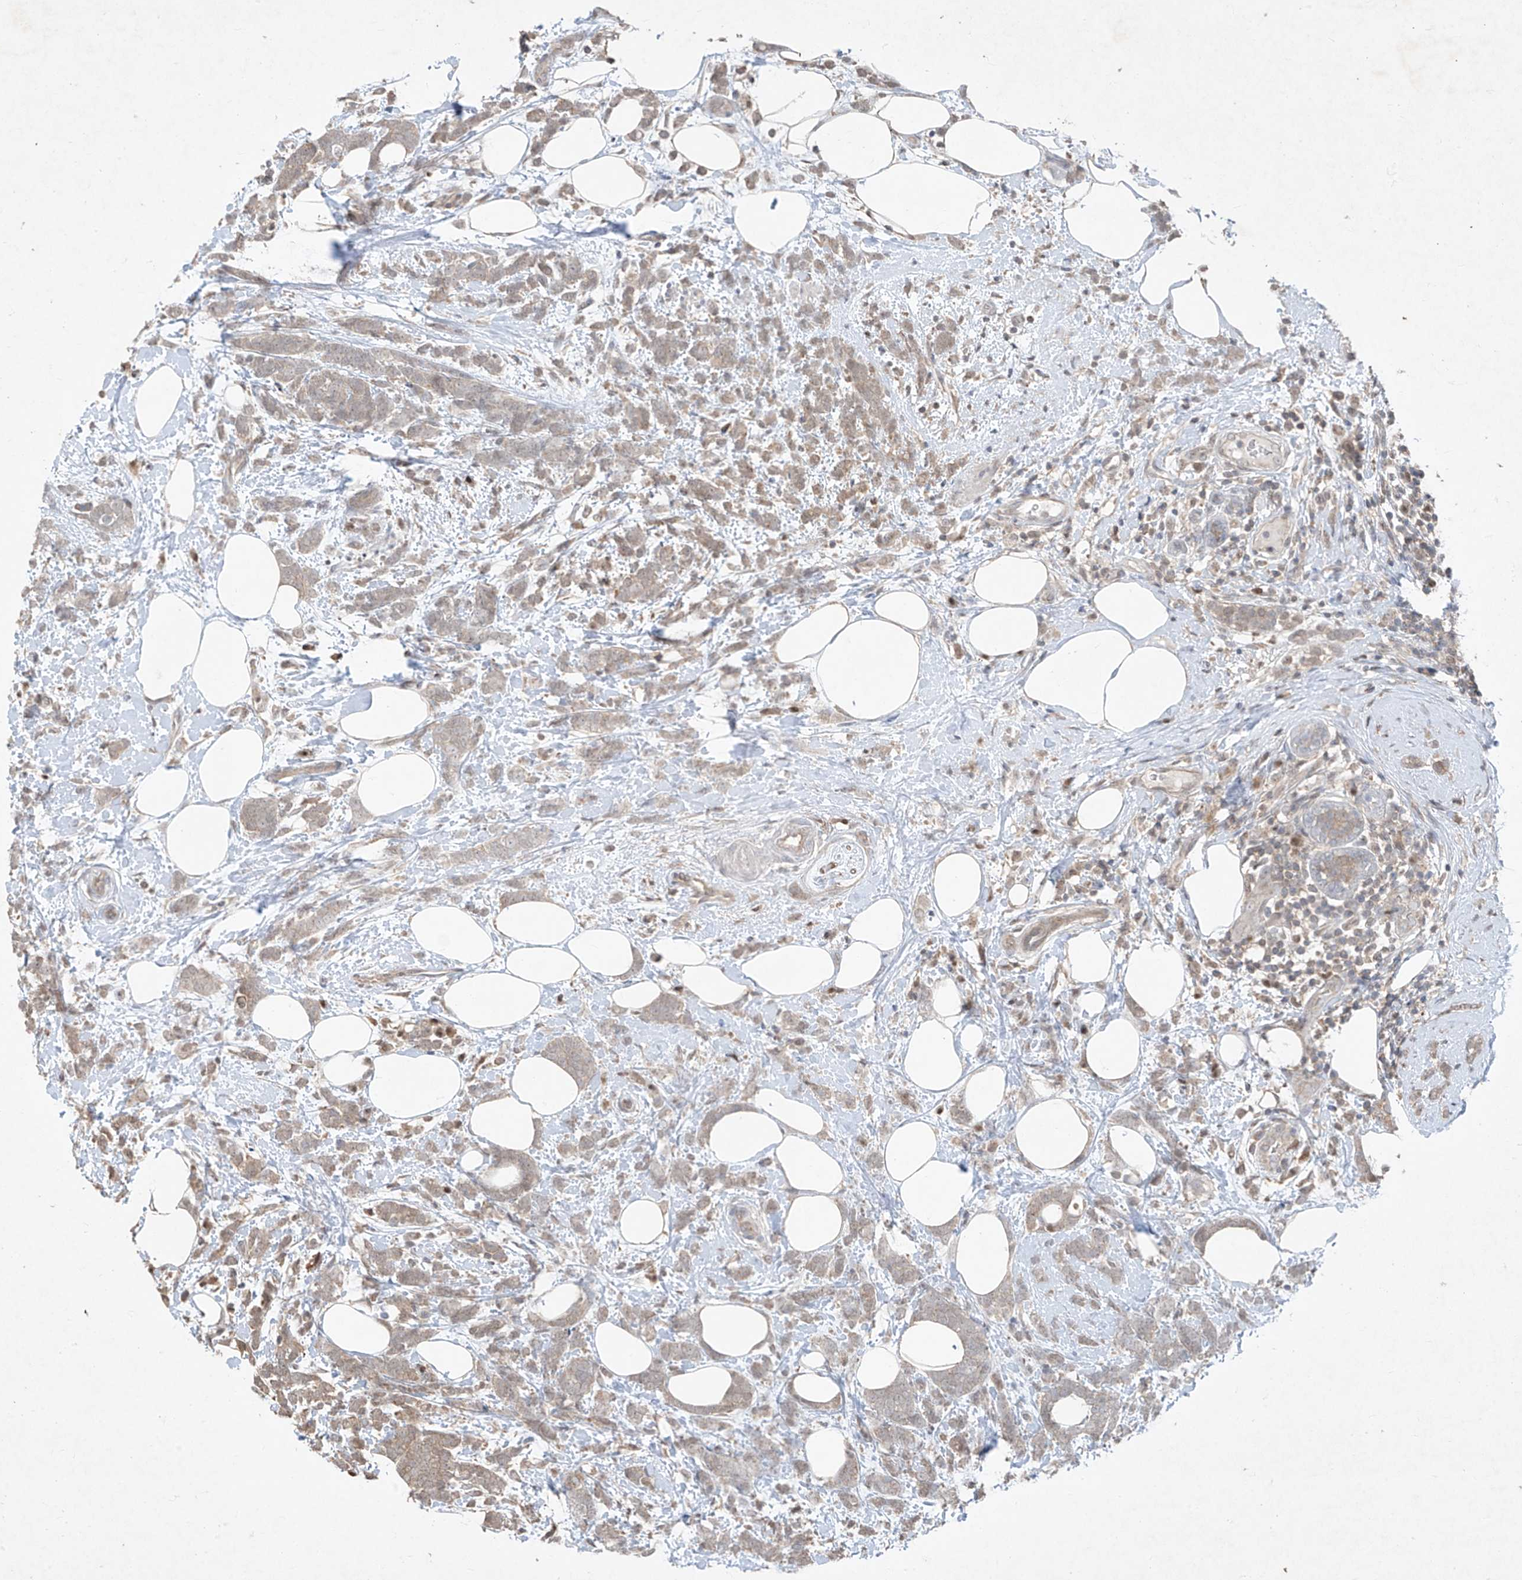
{"staining": {"intensity": "weak", "quantity": "<25%", "location": "cytoplasmic/membranous"}, "tissue": "breast cancer", "cell_type": "Tumor cells", "image_type": "cancer", "snomed": [{"axis": "morphology", "description": "Lobular carcinoma"}, {"axis": "topography", "description": "Breast"}], "caption": "There is no significant staining in tumor cells of breast cancer. (Brightfield microscopy of DAB immunohistochemistry at high magnification).", "gene": "ZNF358", "patient": {"sex": "female", "age": 58}}